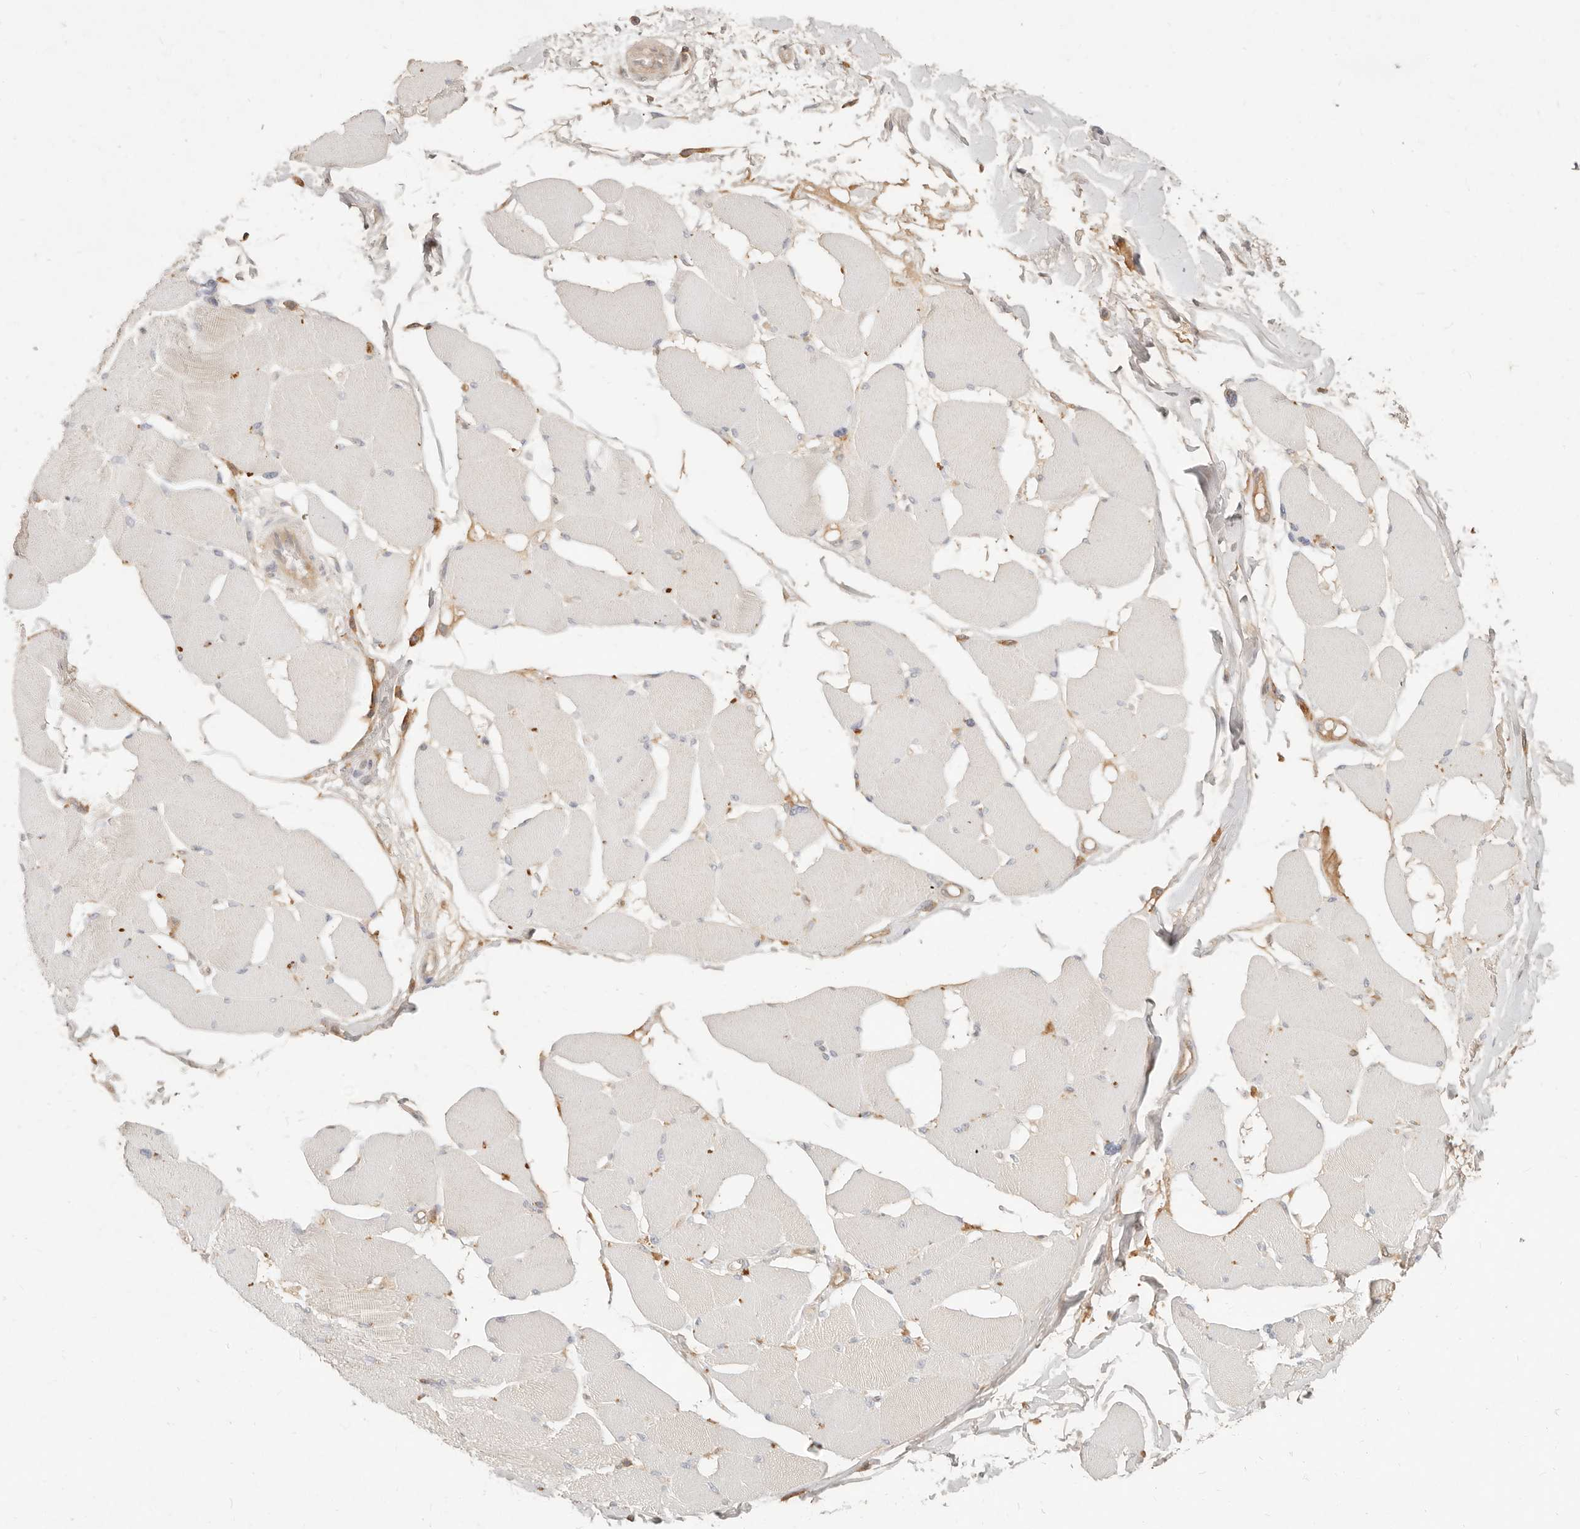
{"staining": {"intensity": "weak", "quantity": "<25%", "location": "cytoplasmic/membranous"}, "tissue": "skeletal muscle", "cell_type": "Myocytes", "image_type": "normal", "snomed": [{"axis": "morphology", "description": "Normal tissue, NOS"}, {"axis": "topography", "description": "Skin"}, {"axis": "topography", "description": "Skeletal muscle"}], "caption": "Immunohistochemistry micrograph of normal skeletal muscle: skeletal muscle stained with DAB (3,3'-diaminobenzidine) exhibits no significant protein positivity in myocytes.", "gene": "NECAP2", "patient": {"sex": "male", "age": 83}}